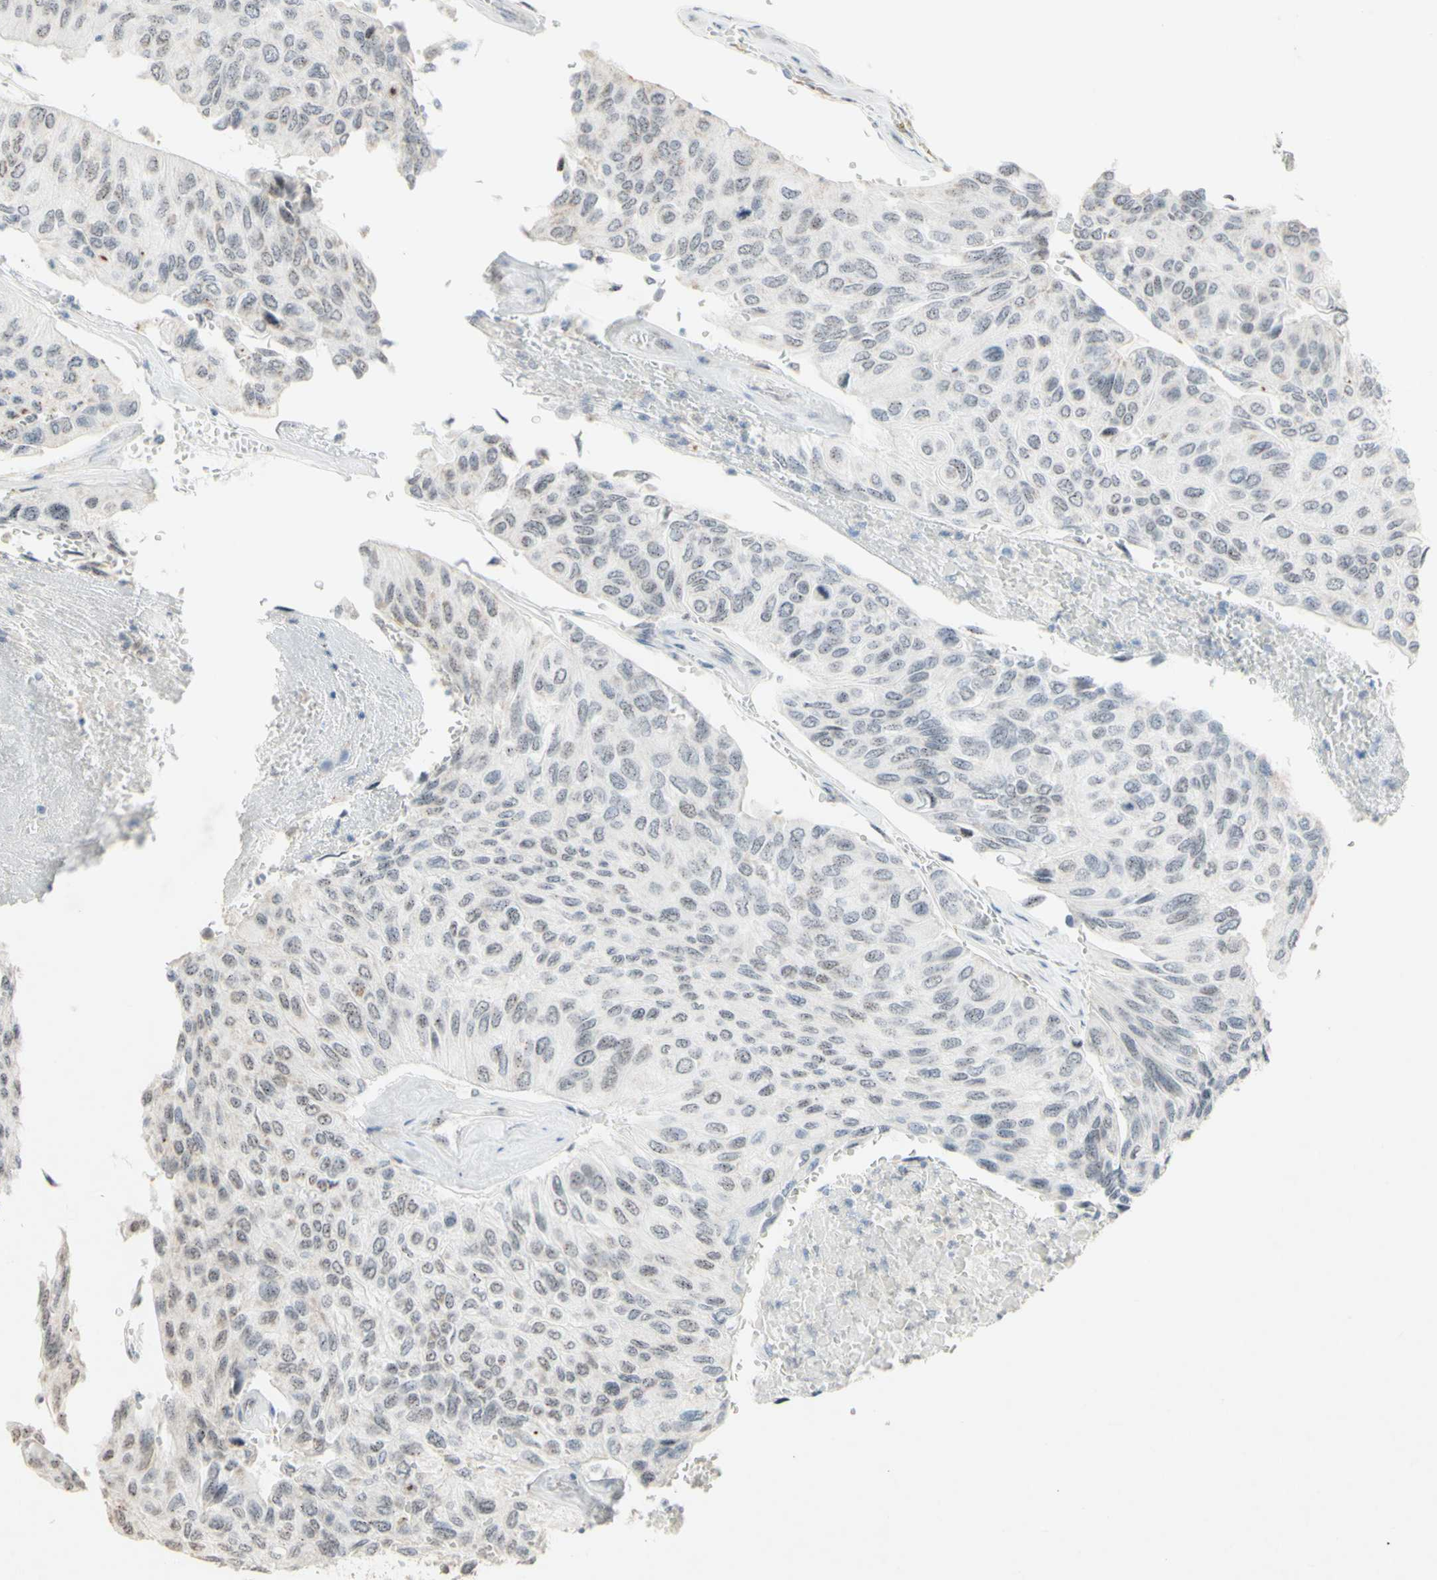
{"staining": {"intensity": "weak", "quantity": "<25%", "location": "nuclear"}, "tissue": "urothelial cancer", "cell_type": "Tumor cells", "image_type": "cancer", "snomed": [{"axis": "morphology", "description": "Urothelial carcinoma, High grade"}, {"axis": "topography", "description": "Urinary bladder"}], "caption": "Micrograph shows no protein expression in tumor cells of urothelial cancer tissue.", "gene": "CENPB", "patient": {"sex": "male", "age": 66}}